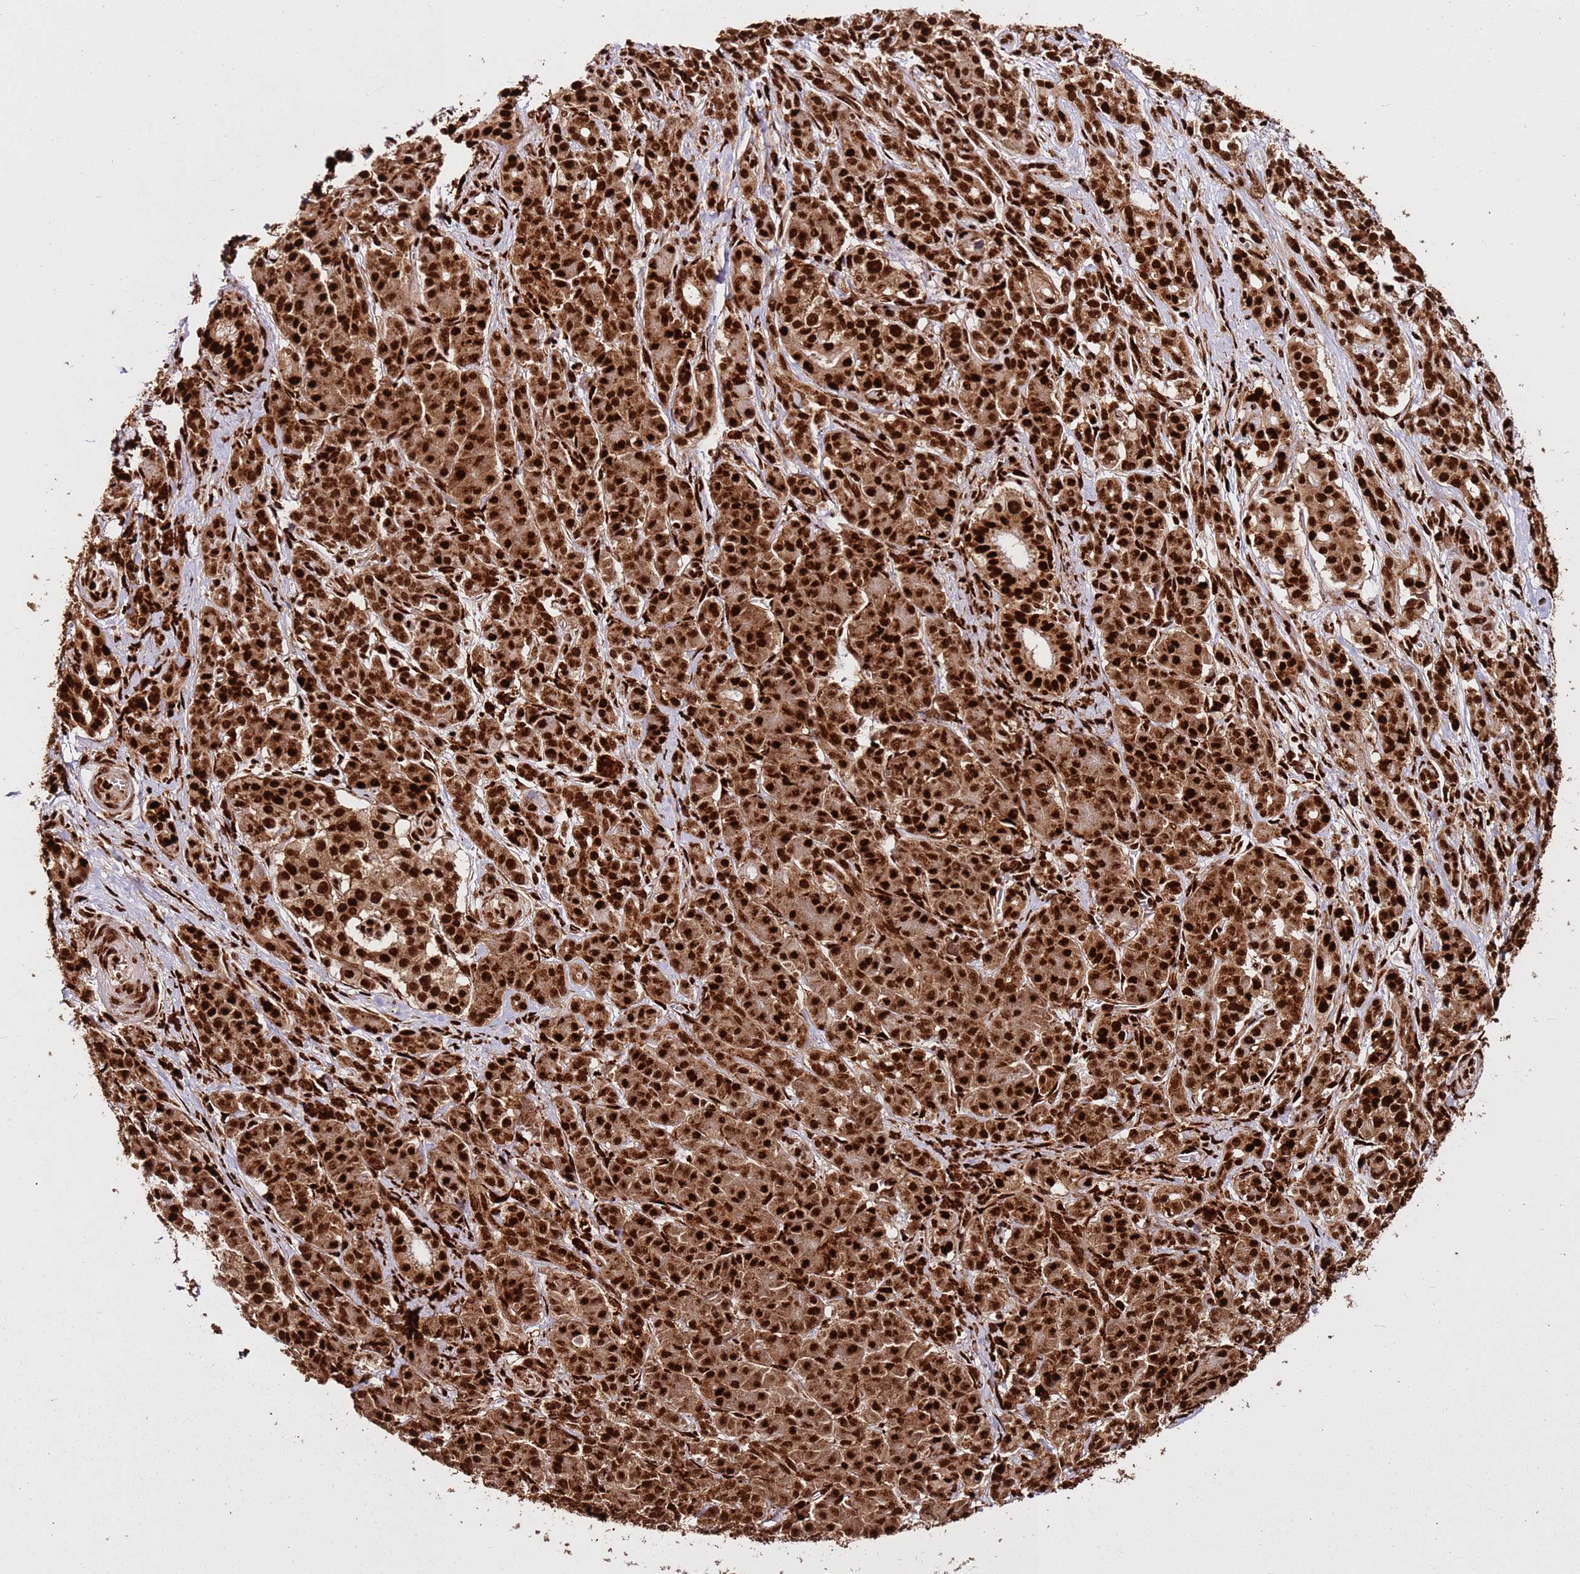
{"staining": {"intensity": "strong", "quantity": ">75%", "location": "nuclear"}, "tissue": "pancreatic cancer", "cell_type": "Tumor cells", "image_type": "cancer", "snomed": [{"axis": "morphology", "description": "Adenocarcinoma, NOS"}, {"axis": "topography", "description": "Pancreas"}], "caption": "Protein expression by immunohistochemistry demonstrates strong nuclear positivity in about >75% of tumor cells in adenocarcinoma (pancreatic).", "gene": "HNRNPAB", "patient": {"sex": "male", "age": 57}}